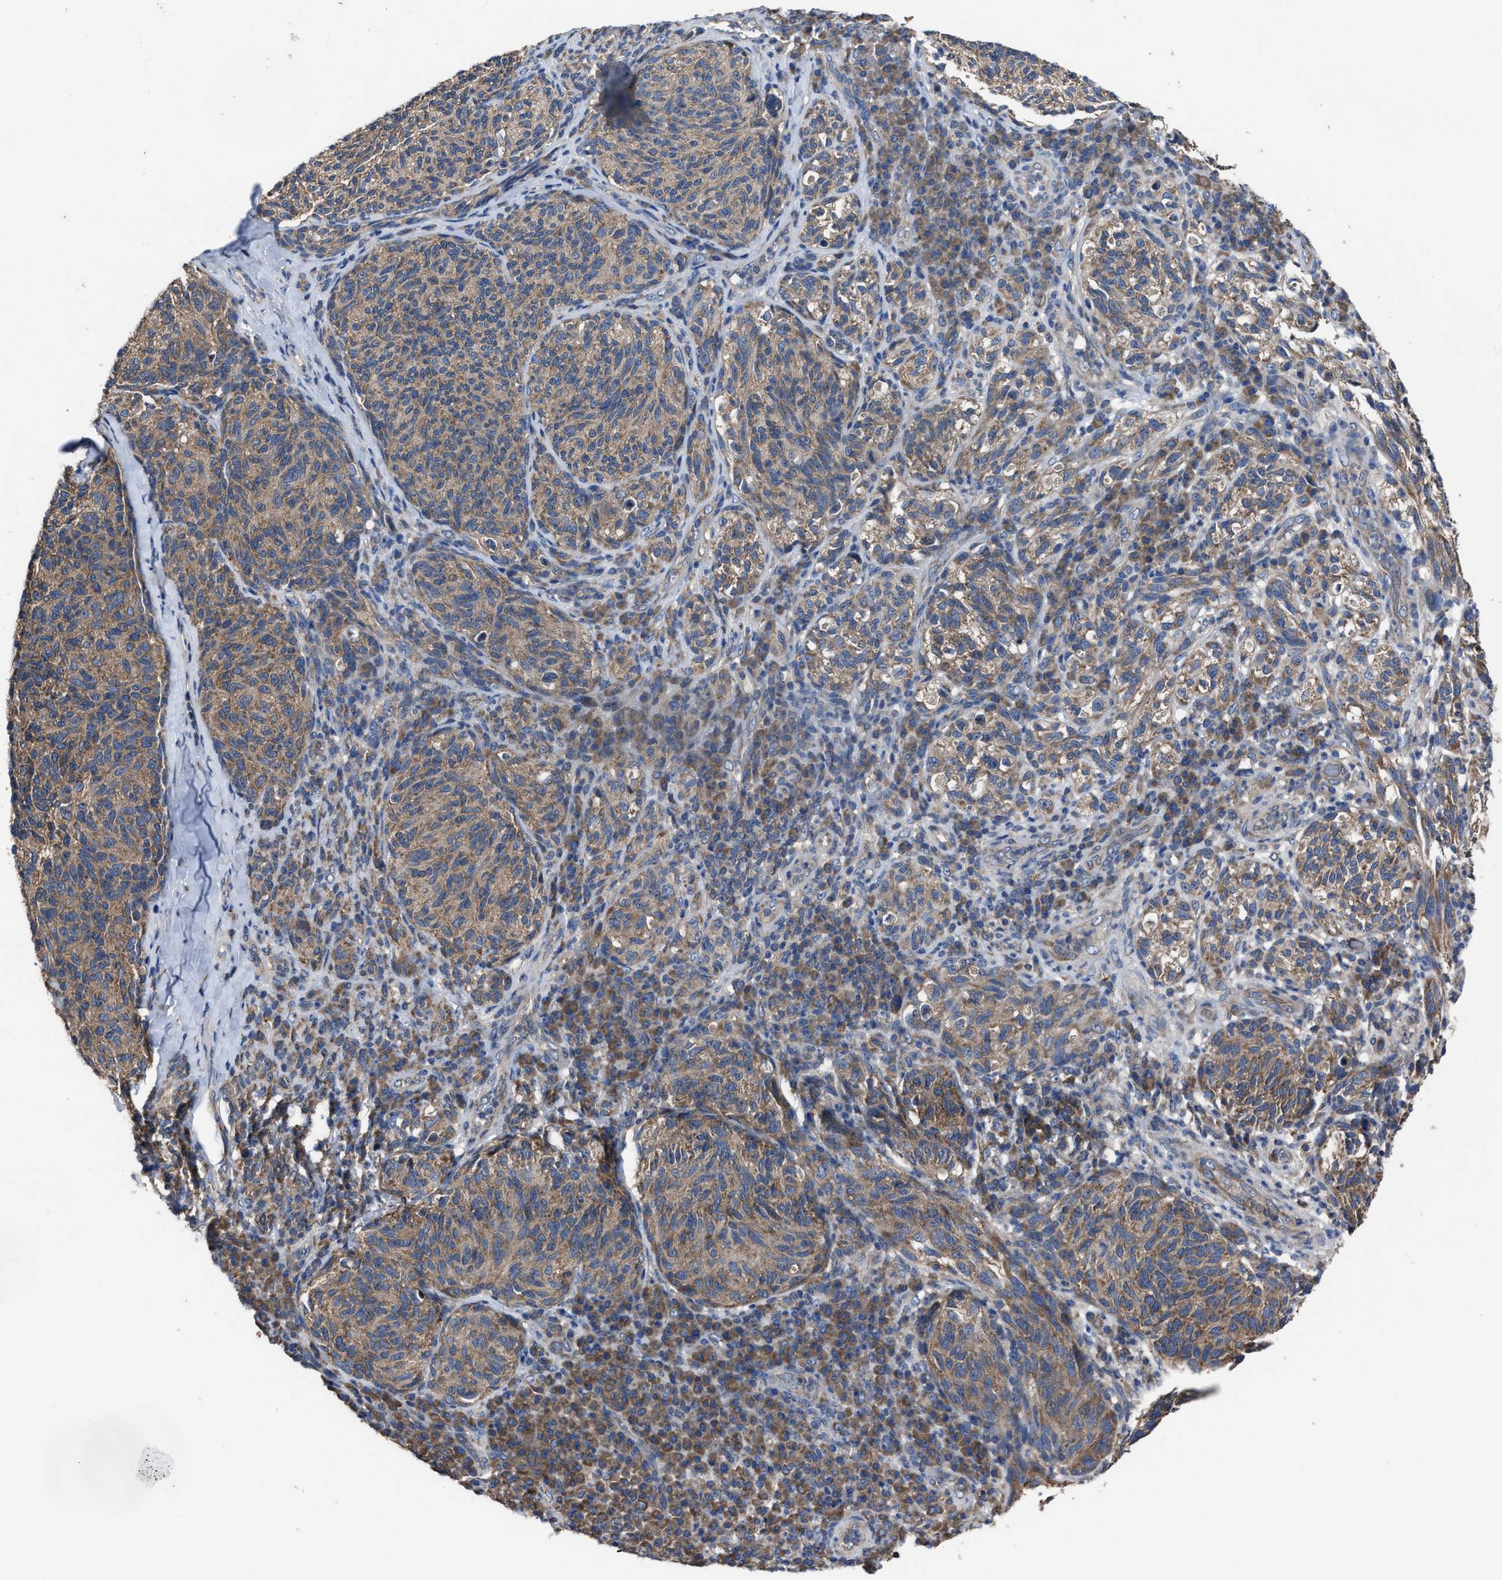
{"staining": {"intensity": "moderate", "quantity": "25%-75%", "location": "cytoplasmic/membranous"}, "tissue": "melanoma", "cell_type": "Tumor cells", "image_type": "cancer", "snomed": [{"axis": "morphology", "description": "Malignant melanoma, NOS"}, {"axis": "topography", "description": "Skin"}], "caption": "A brown stain labels moderate cytoplasmic/membranous expression of a protein in melanoma tumor cells.", "gene": "UPF1", "patient": {"sex": "female", "age": 73}}